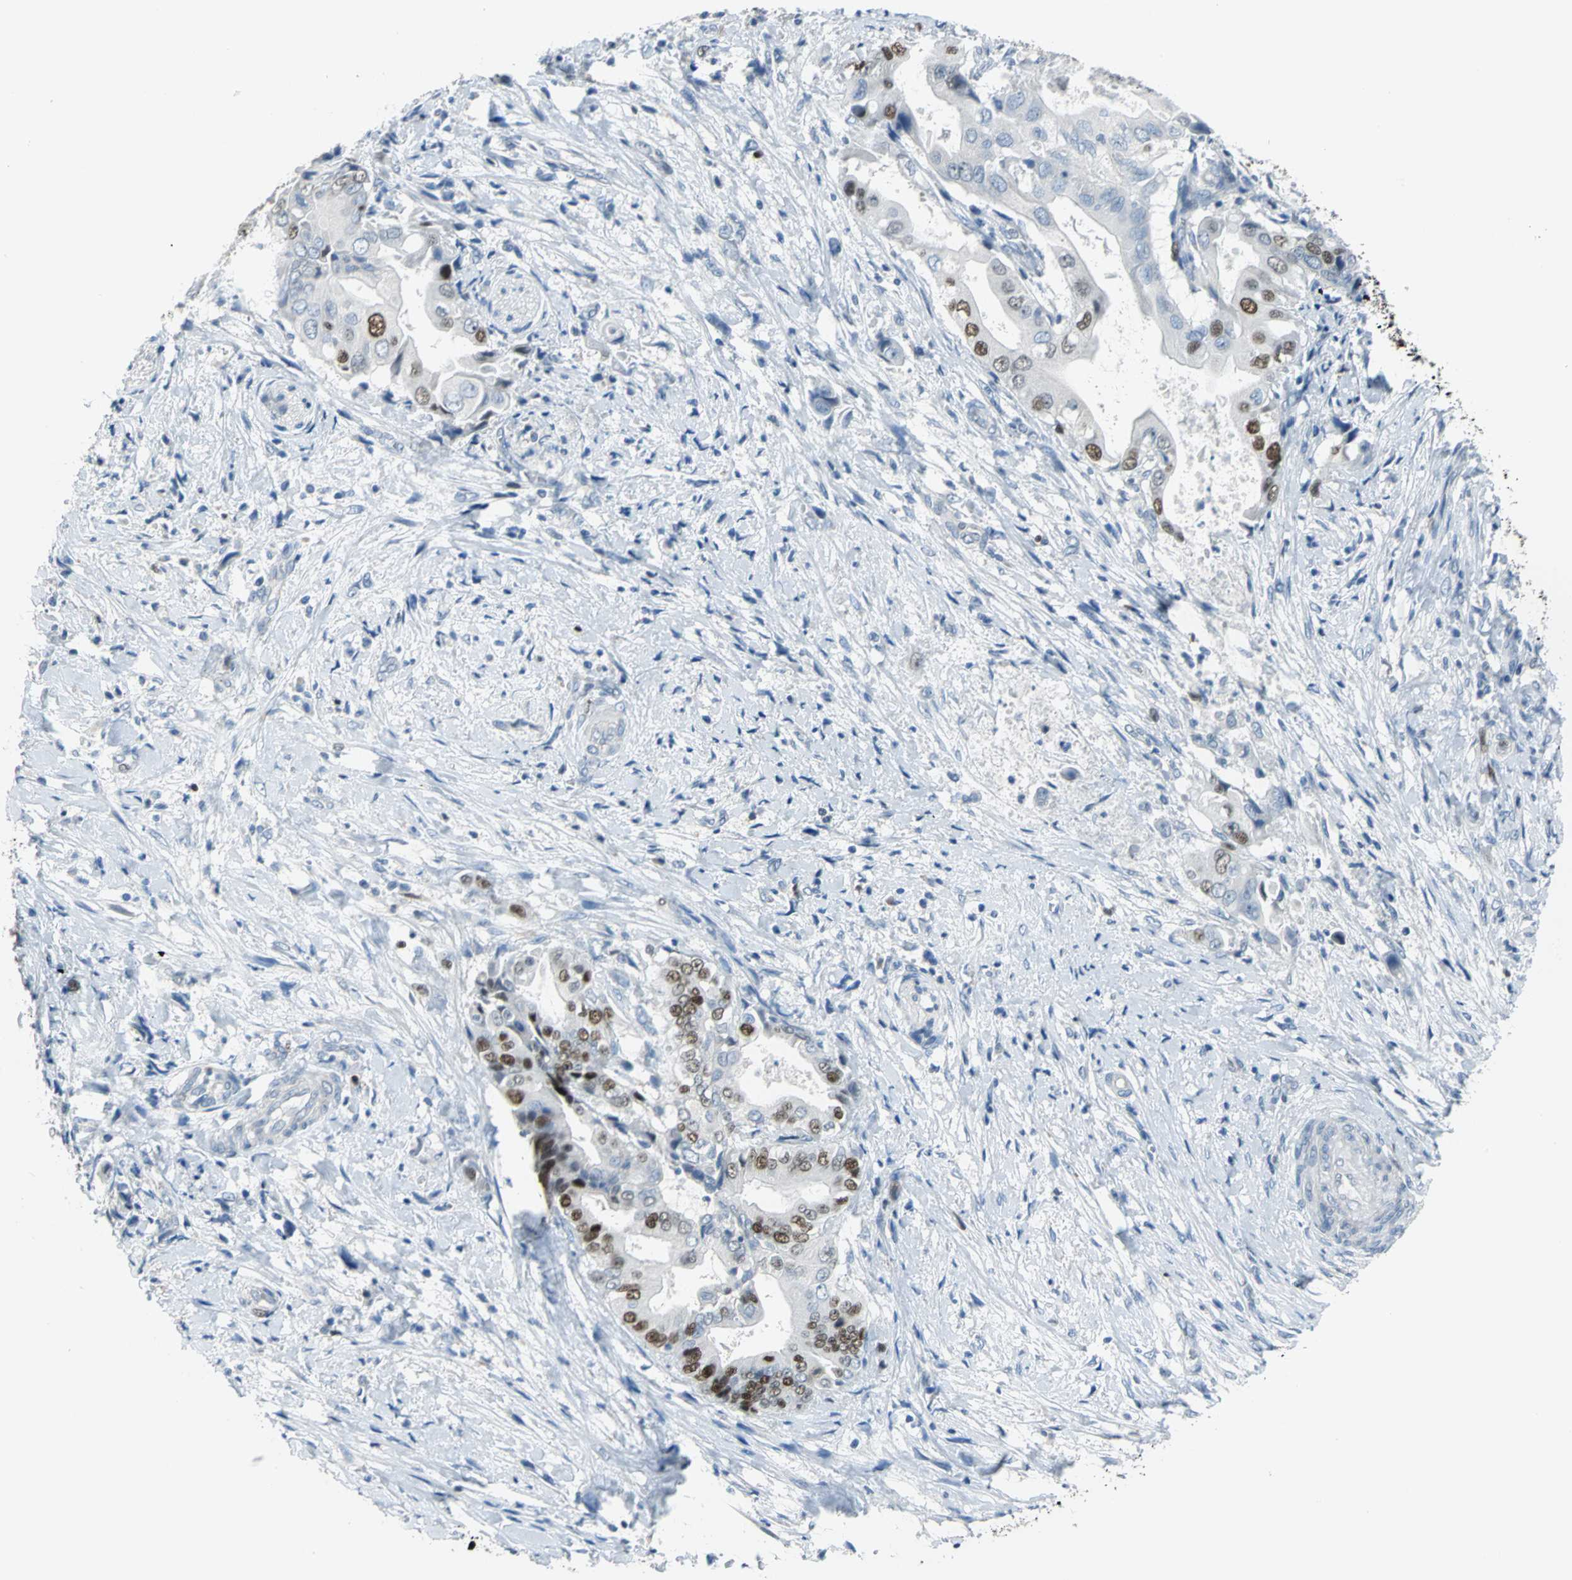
{"staining": {"intensity": "moderate", "quantity": "25%-75%", "location": "nuclear"}, "tissue": "liver cancer", "cell_type": "Tumor cells", "image_type": "cancer", "snomed": [{"axis": "morphology", "description": "Cholangiocarcinoma"}, {"axis": "topography", "description": "Liver"}], "caption": "DAB immunohistochemical staining of cholangiocarcinoma (liver) reveals moderate nuclear protein expression in approximately 25%-75% of tumor cells.", "gene": "MCM3", "patient": {"sex": "male", "age": 58}}